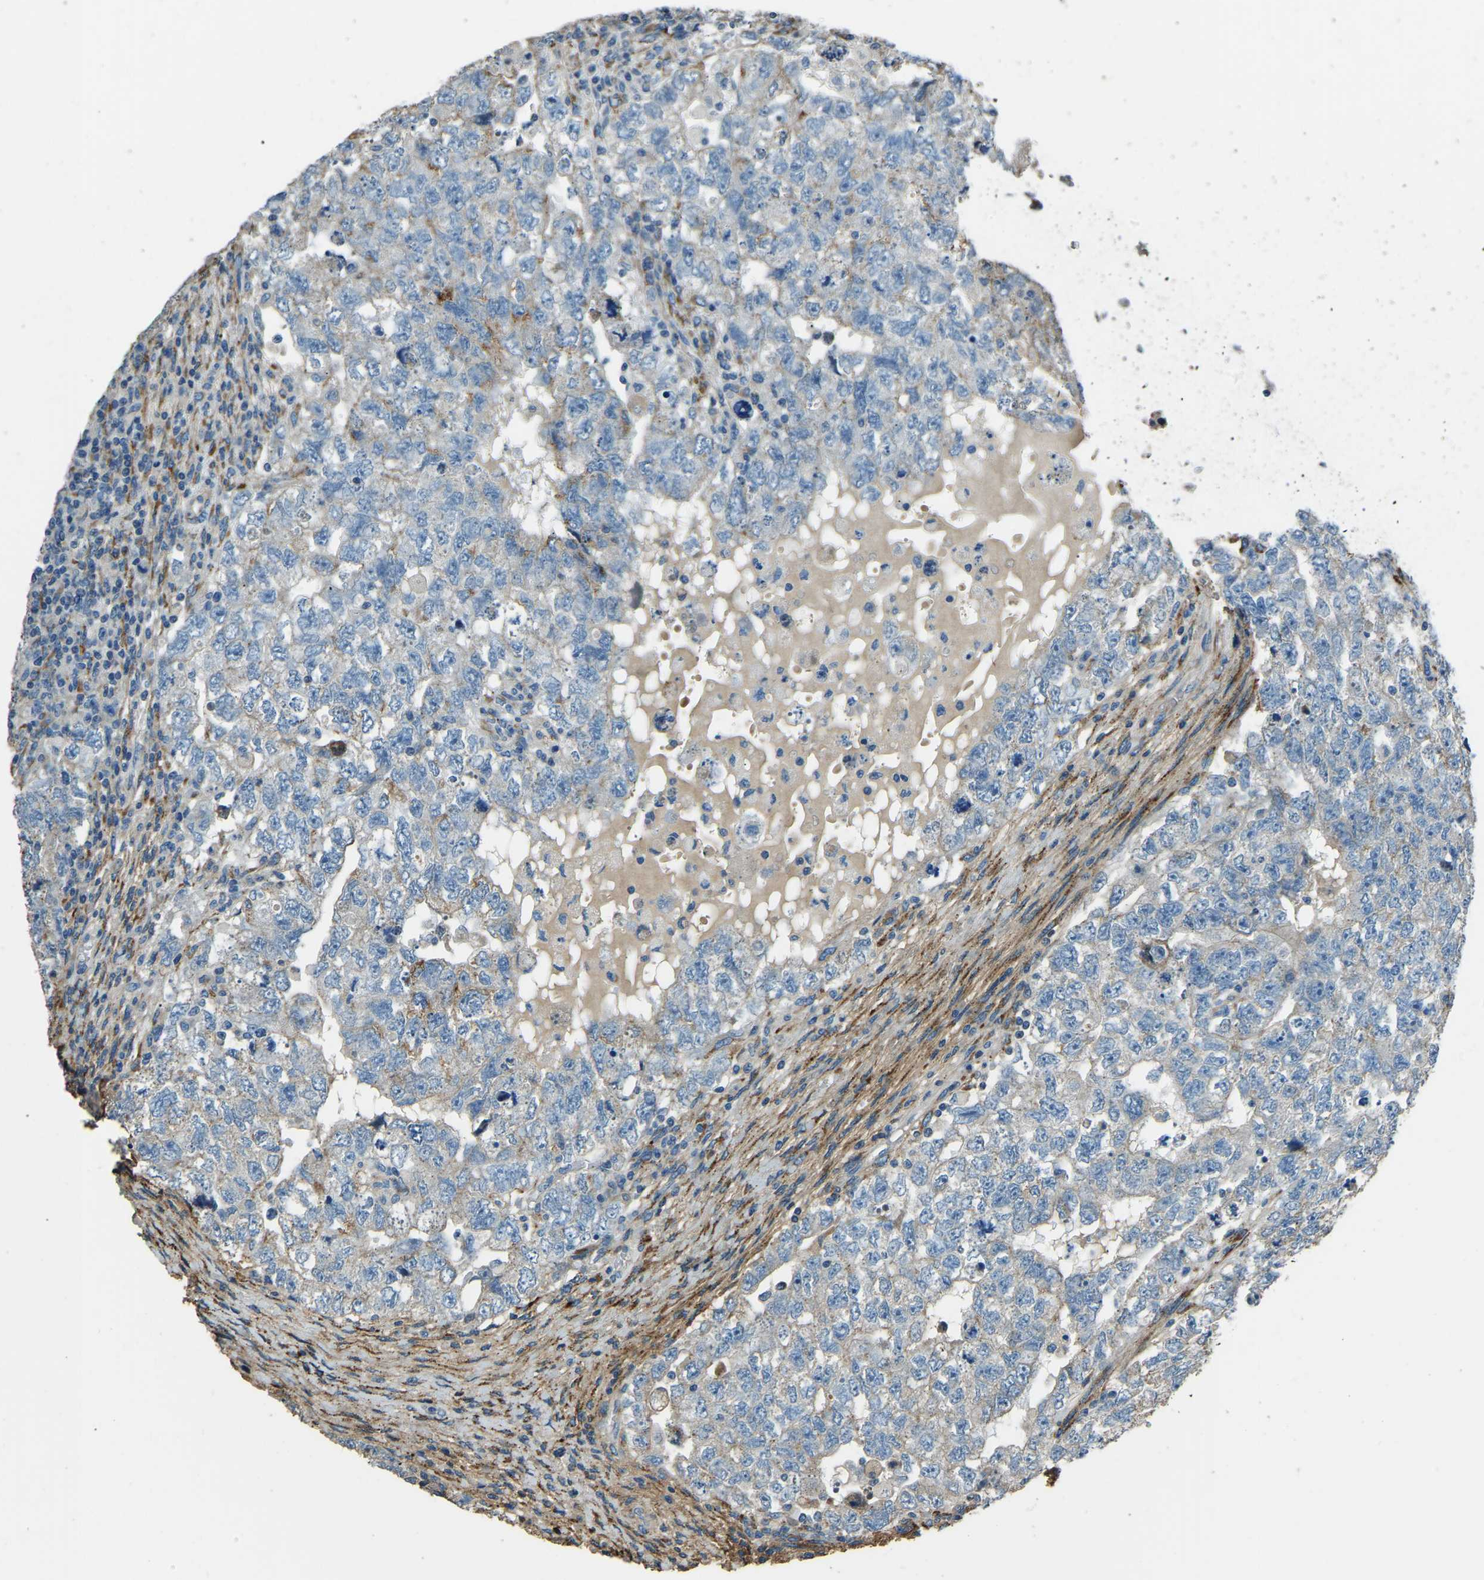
{"staining": {"intensity": "negative", "quantity": "none", "location": "none"}, "tissue": "testis cancer", "cell_type": "Tumor cells", "image_type": "cancer", "snomed": [{"axis": "morphology", "description": "Carcinoma, Embryonal, NOS"}, {"axis": "topography", "description": "Testis"}], "caption": "The histopathology image displays no staining of tumor cells in embryonal carcinoma (testis). Brightfield microscopy of immunohistochemistry stained with DAB (brown) and hematoxylin (blue), captured at high magnification.", "gene": "COL3A1", "patient": {"sex": "male", "age": 36}}